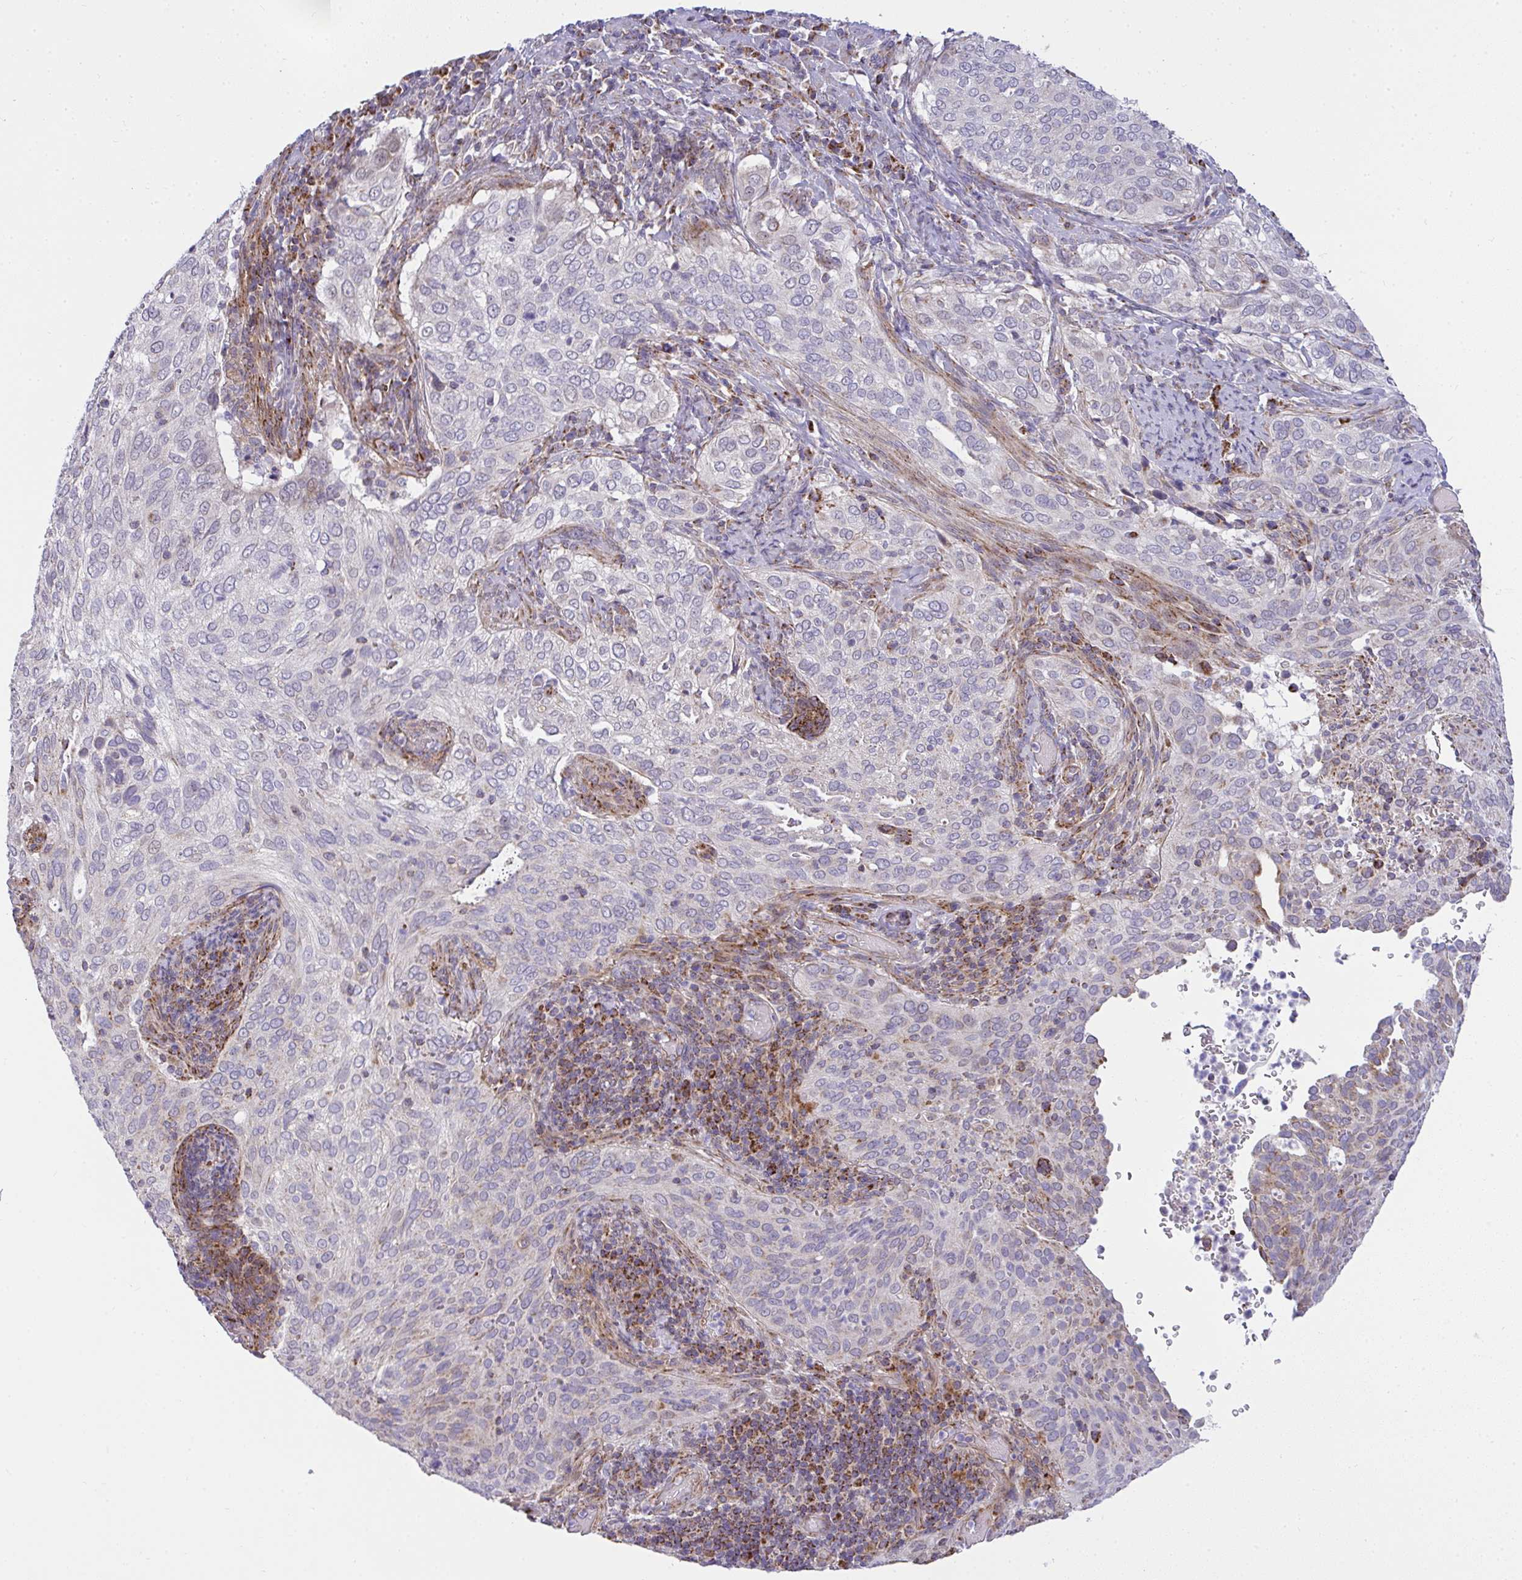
{"staining": {"intensity": "negative", "quantity": "none", "location": "none"}, "tissue": "cervical cancer", "cell_type": "Tumor cells", "image_type": "cancer", "snomed": [{"axis": "morphology", "description": "Squamous cell carcinoma, NOS"}, {"axis": "topography", "description": "Cervix"}], "caption": "Tumor cells are negative for protein expression in human squamous cell carcinoma (cervical). (Immunohistochemistry (ihc), brightfield microscopy, high magnification).", "gene": "SRRM4", "patient": {"sex": "female", "age": 38}}